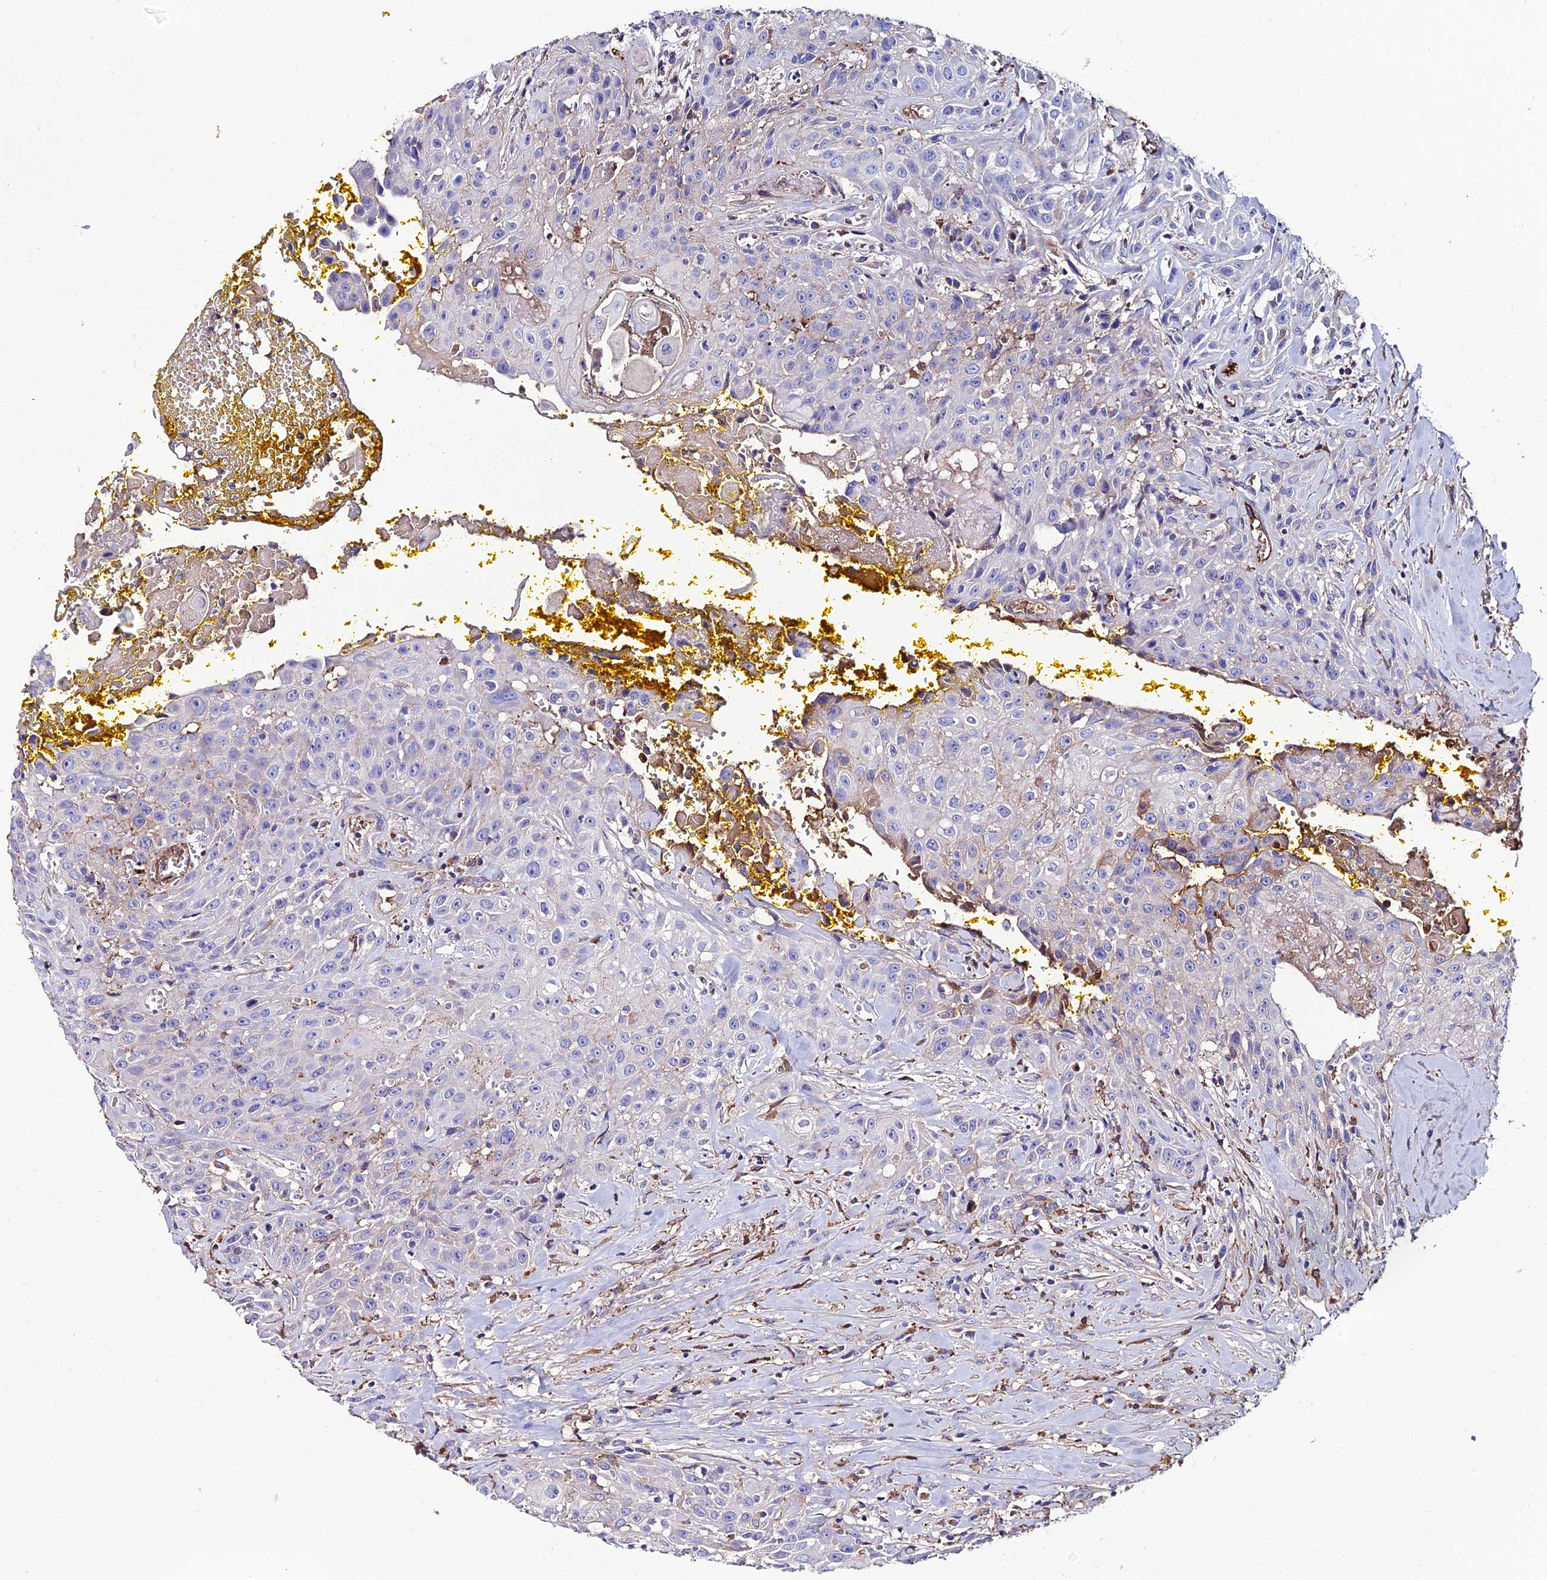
{"staining": {"intensity": "weak", "quantity": "<25%", "location": "cytoplasmic/membranous"}, "tissue": "head and neck cancer", "cell_type": "Tumor cells", "image_type": "cancer", "snomed": [{"axis": "morphology", "description": "Squamous cell carcinoma, NOS"}, {"axis": "topography", "description": "Oral tissue"}, {"axis": "topography", "description": "Head-Neck"}], "caption": "Tumor cells show no significant protein expression in head and neck cancer. (DAB IHC visualized using brightfield microscopy, high magnification).", "gene": "SLC25A16", "patient": {"sex": "female", "age": 82}}